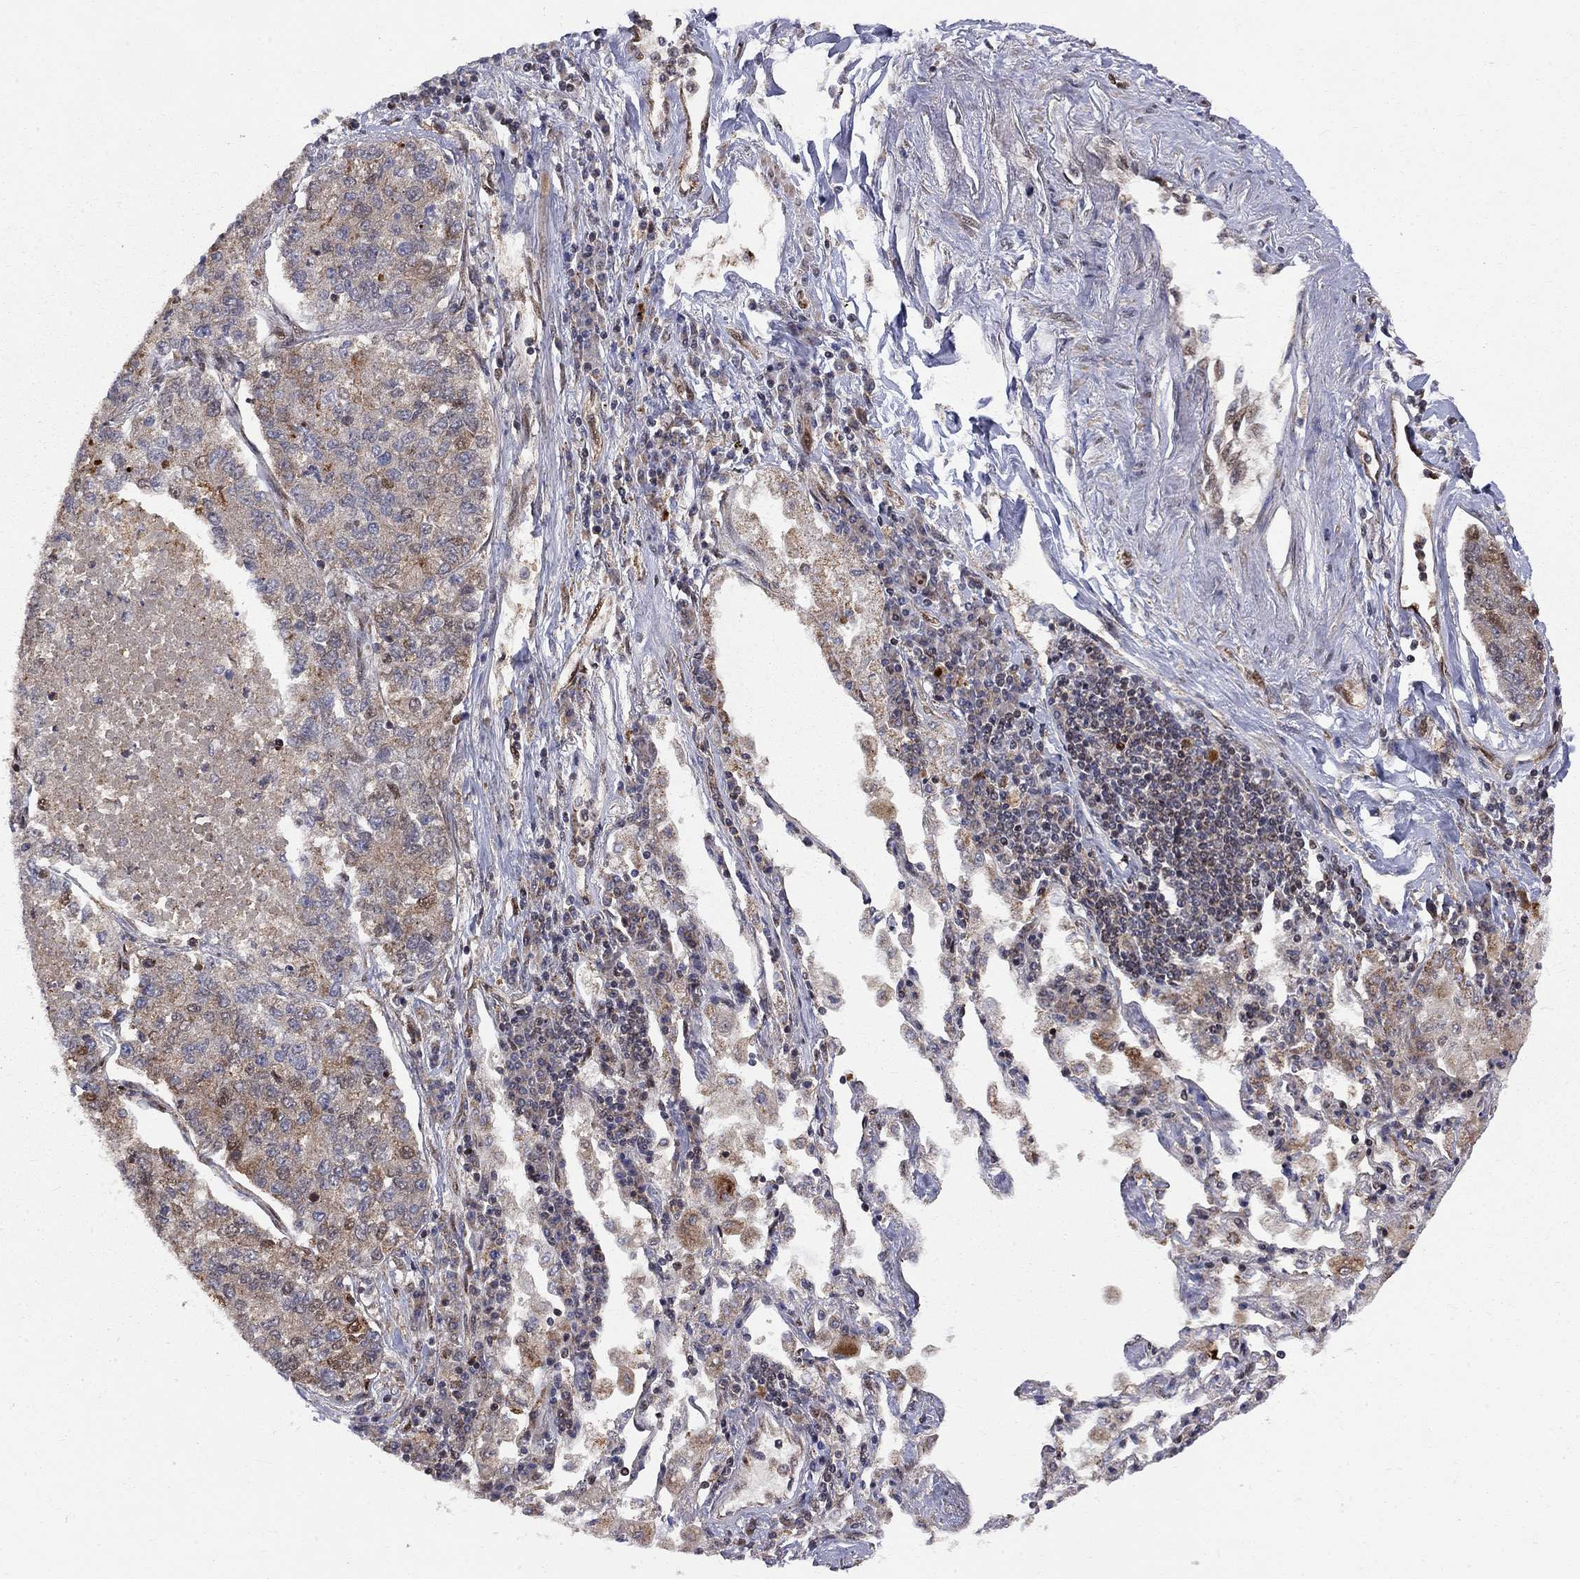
{"staining": {"intensity": "weak", "quantity": "<25%", "location": "cytoplasmic/membranous"}, "tissue": "lung cancer", "cell_type": "Tumor cells", "image_type": "cancer", "snomed": [{"axis": "morphology", "description": "Adenocarcinoma, NOS"}, {"axis": "topography", "description": "Lung"}], "caption": "Tumor cells are negative for brown protein staining in lung adenocarcinoma. (Brightfield microscopy of DAB immunohistochemistry (IHC) at high magnification).", "gene": "ELOB", "patient": {"sex": "male", "age": 49}}